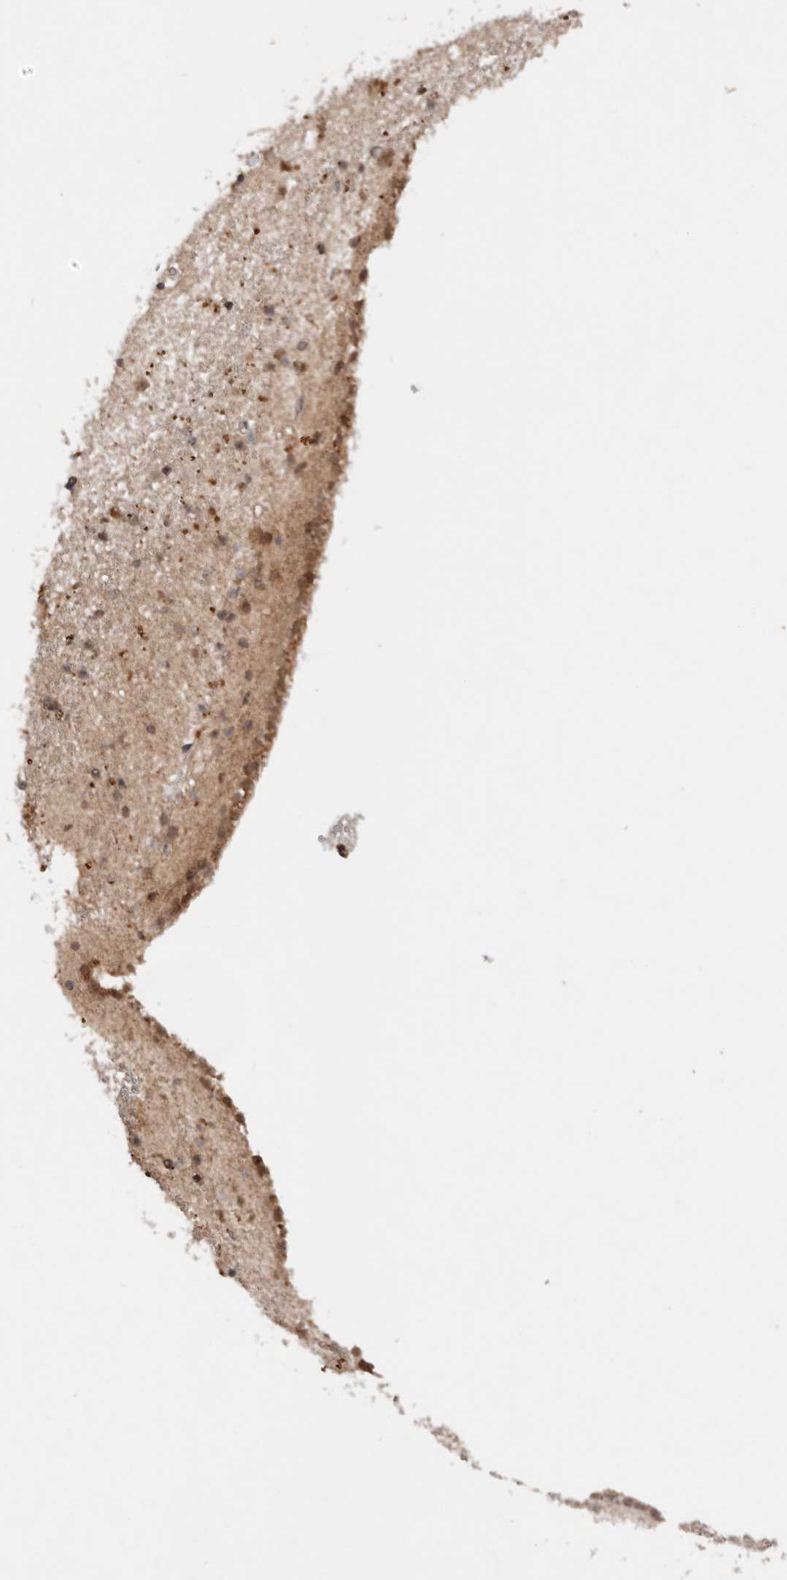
{"staining": {"intensity": "moderate", "quantity": "25%-75%", "location": "cytoplasmic/membranous,nuclear"}, "tissue": "caudate", "cell_type": "Glial cells", "image_type": "normal", "snomed": [{"axis": "morphology", "description": "Normal tissue, NOS"}, {"axis": "topography", "description": "Lateral ventricle wall"}], "caption": "Normal caudate shows moderate cytoplasmic/membranous,nuclear expression in approximately 25%-75% of glial cells (Brightfield microscopy of DAB IHC at high magnification)..", "gene": "TARS2", "patient": {"sex": "male", "age": 45}}